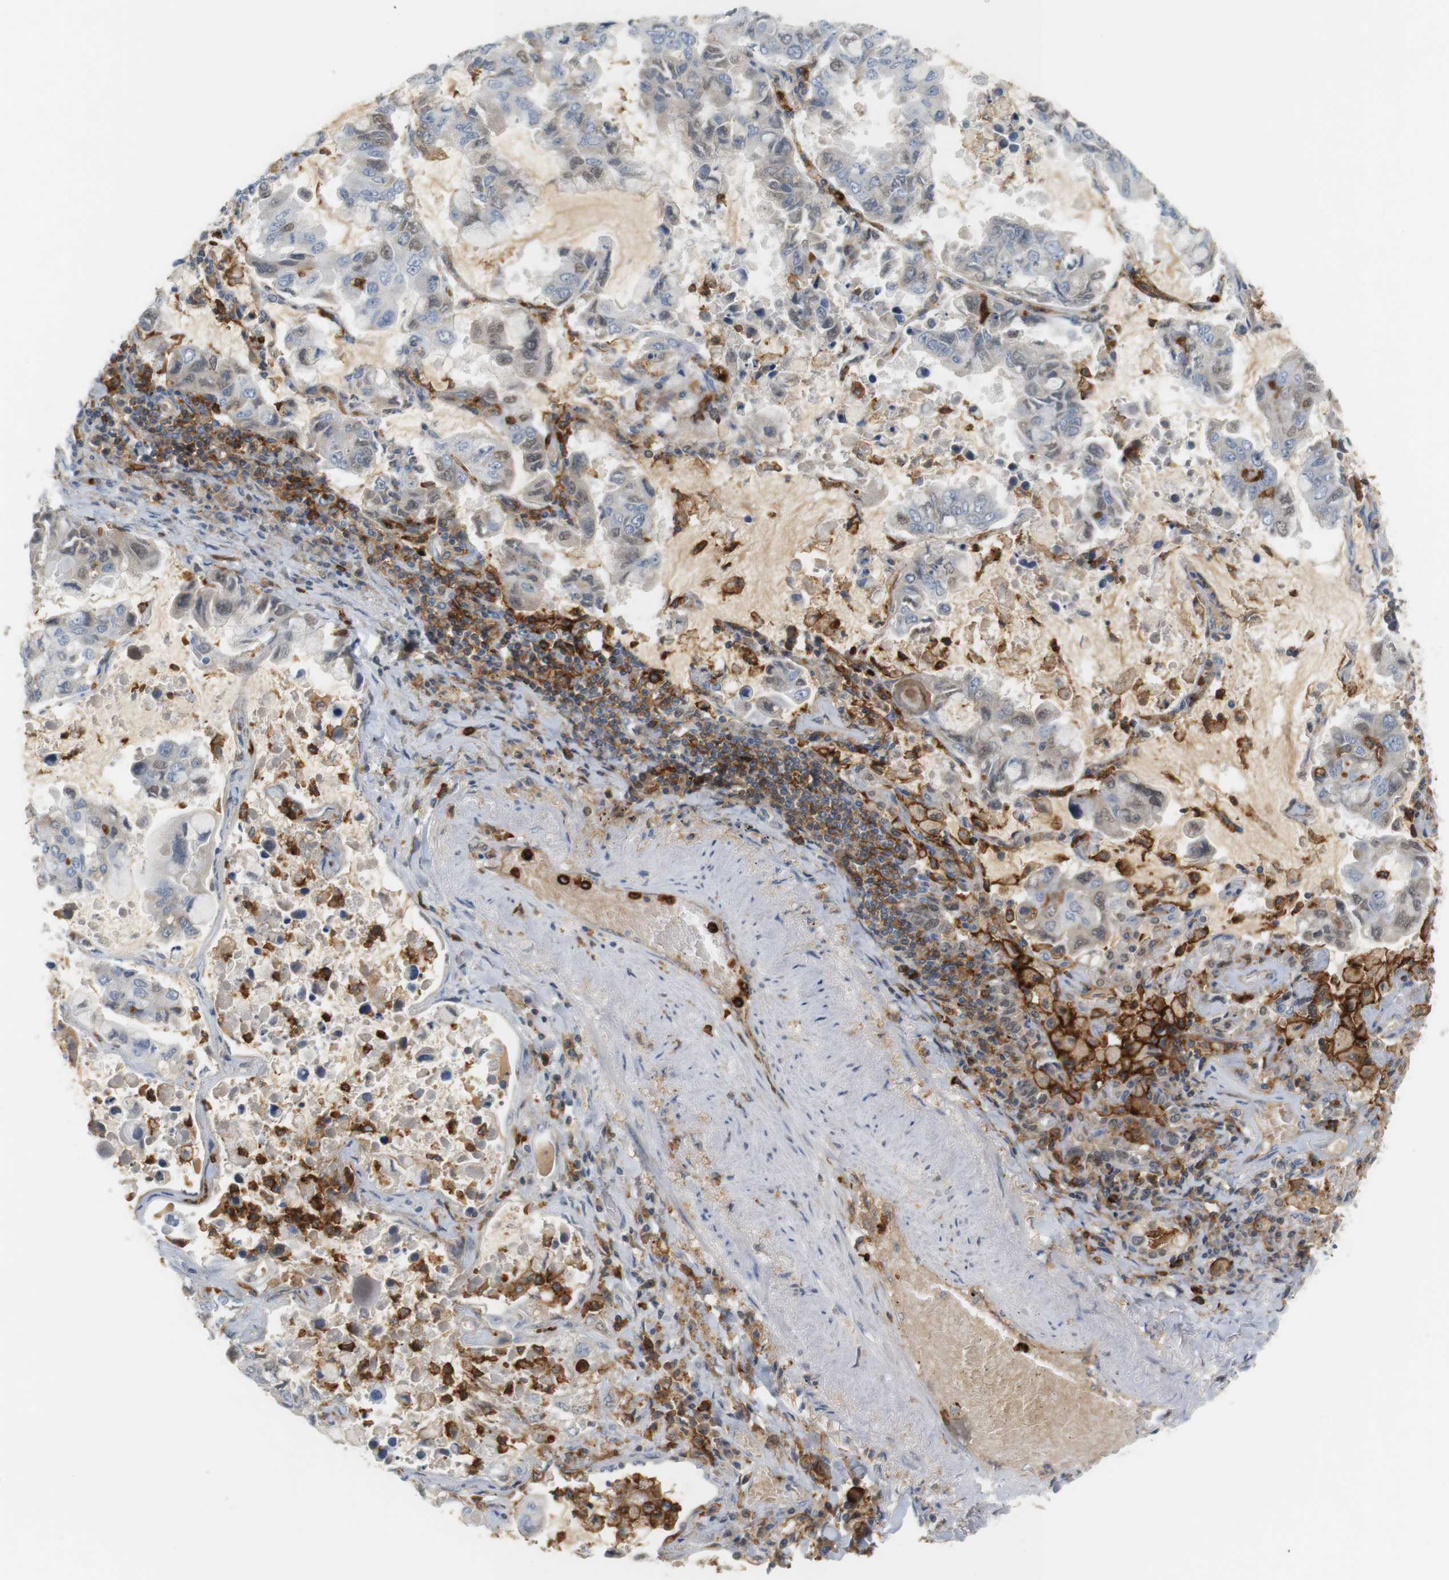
{"staining": {"intensity": "negative", "quantity": "none", "location": "none"}, "tissue": "lung cancer", "cell_type": "Tumor cells", "image_type": "cancer", "snomed": [{"axis": "morphology", "description": "Adenocarcinoma, NOS"}, {"axis": "topography", "description": "Lung"}], "caption": "Tumor cells are negative for brown protein staining in lung adenocarcinoma.", "gene": "SIRPA", "patient": {"sex": "male", "age": 64}}